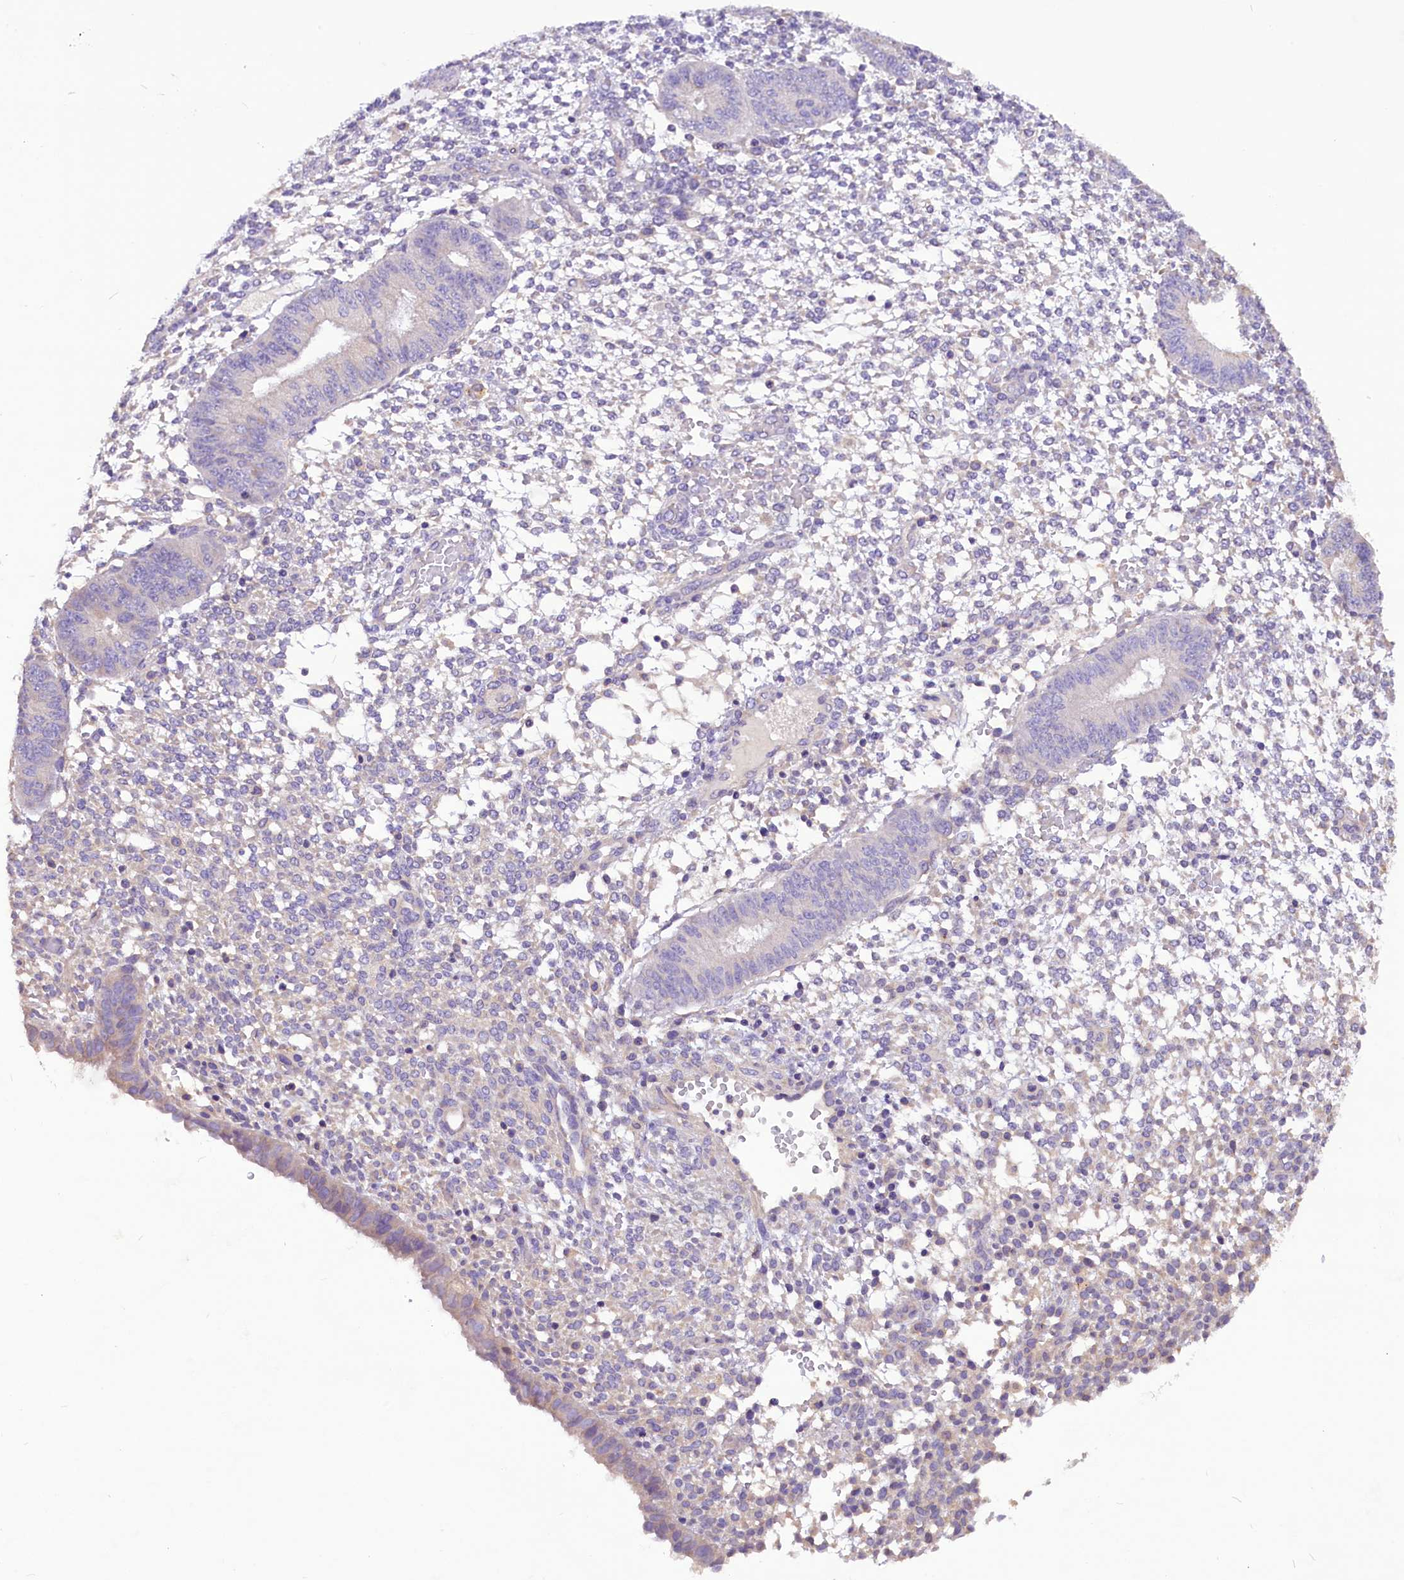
{"staining": {"intensity": "negative", "quantity": "none", "location": "none"}, "tissue": "endometrium", "cell_type": "Cells in endometrial stroma", "image_type": "normal", "snomed": [{"axis": "morphology", "description": "Normal tissue, NOS"}, {"axis": "topography", "description": "Endometrium"}], "caption": "Photomicrograph shows no protein staining in cells in endometrial stroma of benign endometrium. (Stains: DAB (3,3'-diaminobenzidine) immunohistochemistry with hematoxylin counter stain, Microscopy: brightfield microscopy at high magnification).", "gene": "AP3B2", "patient": {"sex": "female", "age": 49}}